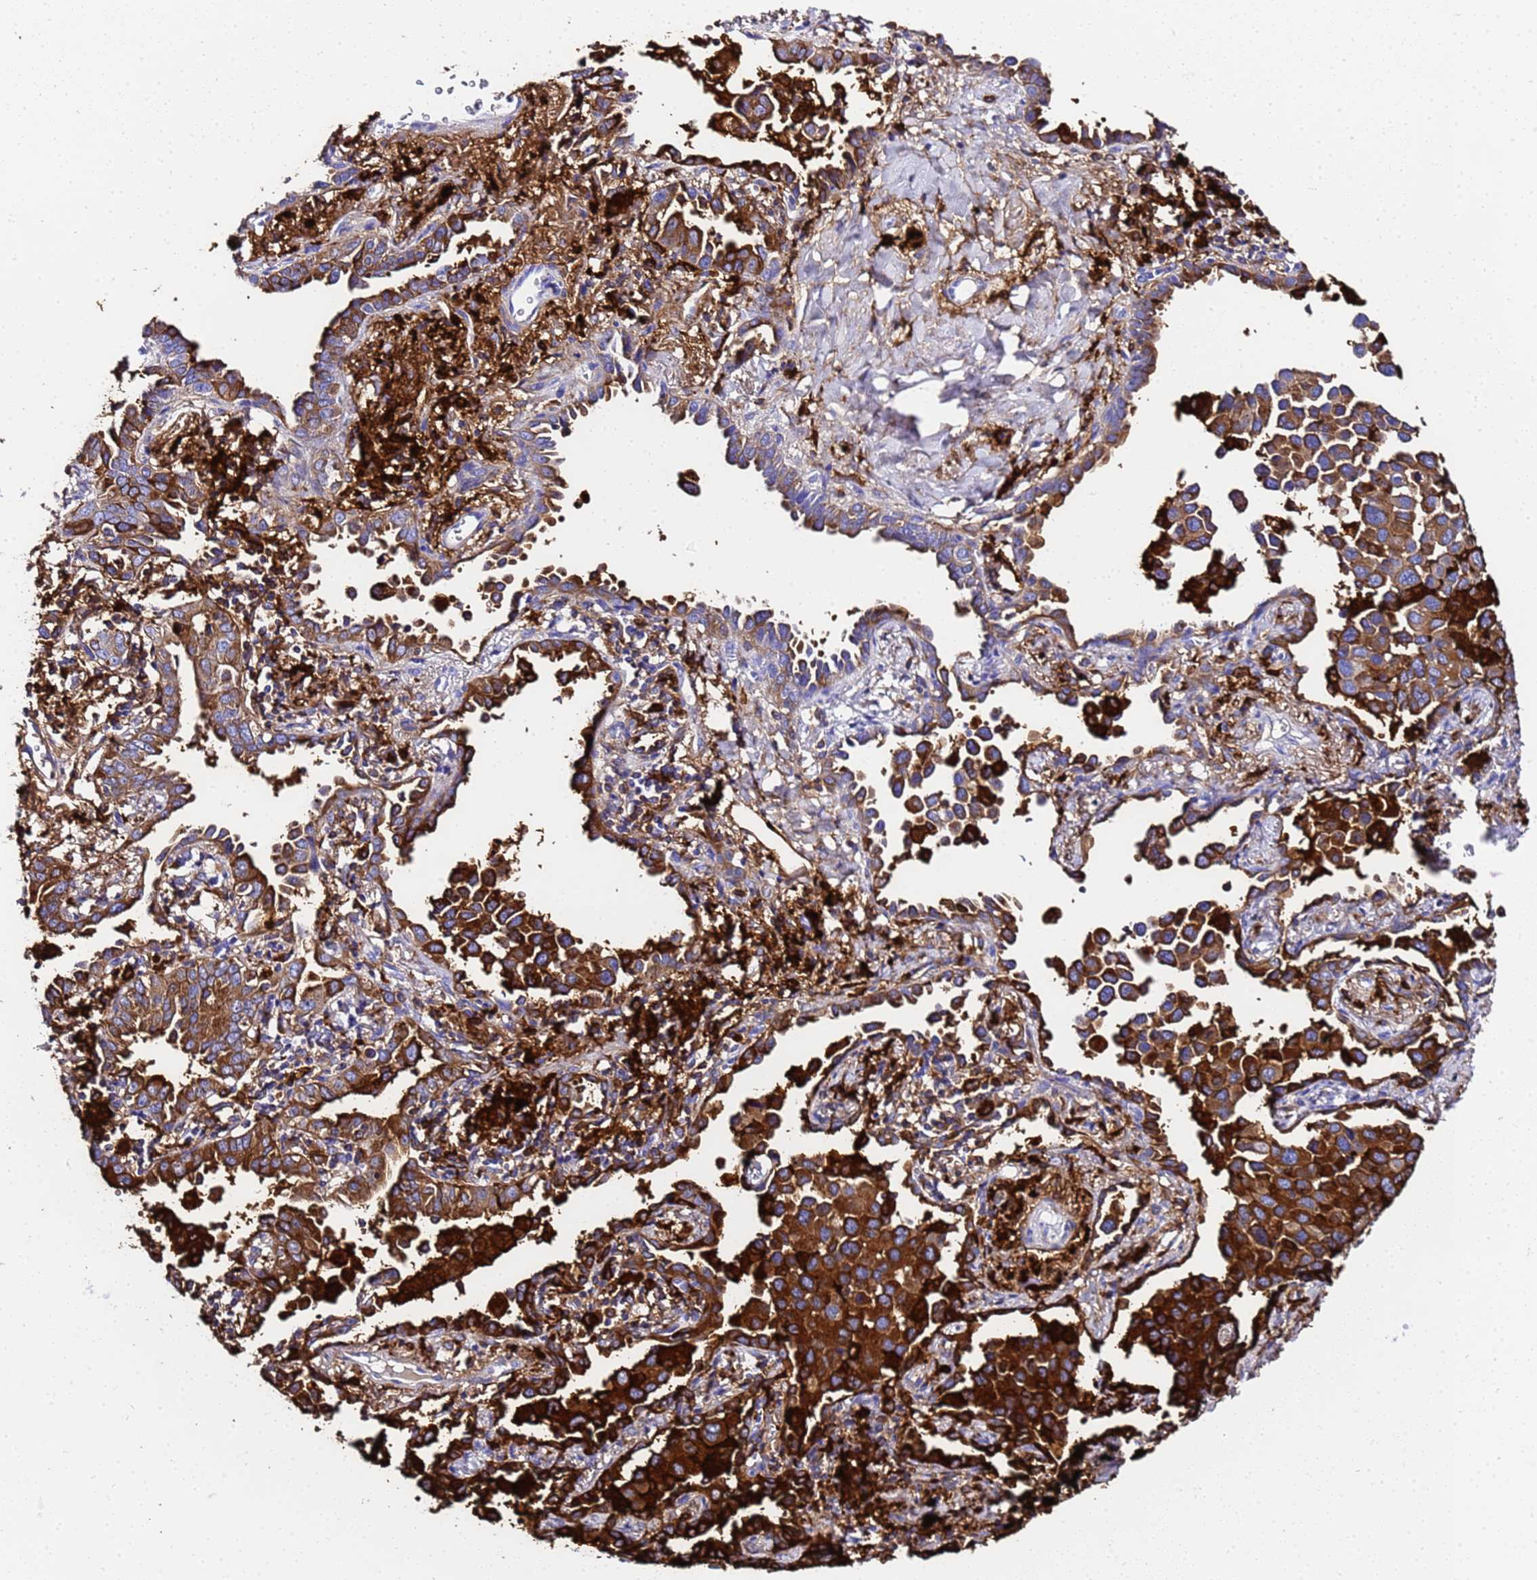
{"staining": {"intensity": "strong", "quantity": ">75%", "location": "cytoplasmic/membranous"}, "tissue": "lung cancer", "cell_type": "Tumor cells", "image_type": "cancer", "snomed": [{"axis": "morphology", "description": "Adenocarcinoma, NOS"}, {"axis": "topography", "description": "Lung"}], "caption": "Strong cytoplasmic/membranous positivity is seen in about >75% of tumor cells in lung cancer.", "gene": "FTL", "patient": {"sex": "male", "age": 67}}